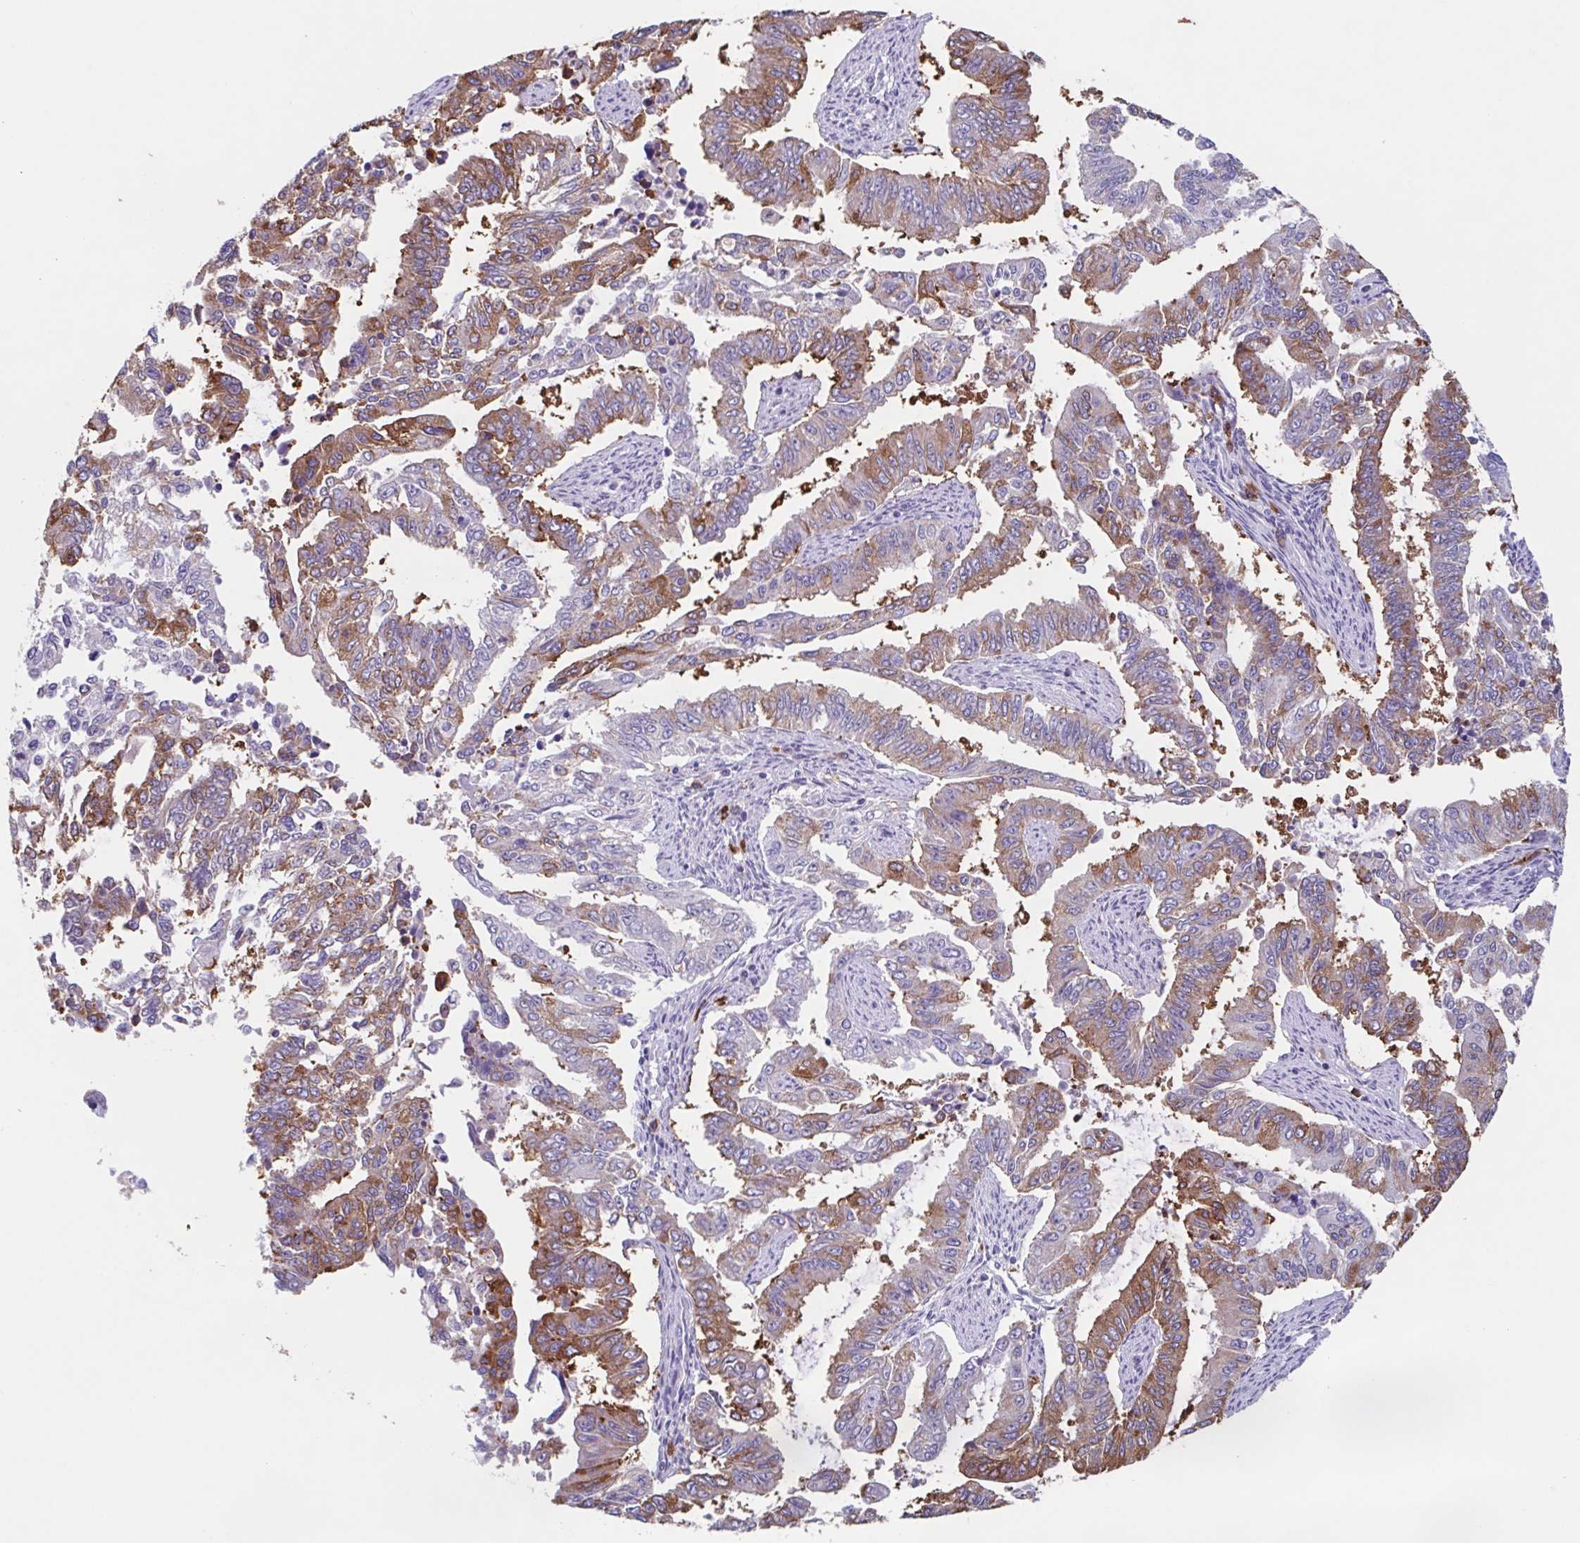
{"staining": {"intensity": "moderate", "quantity": "25%-75%", "location": "cytoplasmic/membranous"}, "tissue": "endometrial cancer", "cell_type": "Tumor cells", "image_type": "cancer", "snomed": [{"axis": "morphology", "description": "Adenocarcinoma, NOS"}, {"axis": "topography", "description": "Uterus"}], "caption": "Protein expression analysis of human endometrial cancer (adenocarcinoma) reveals moderate cytoplasmic/membranous staining in approximately 25%-75% of tumor cells. The staining is performed using DAB (3,3'-diaminobenzidine) brown chromogen to label protein expression. The nuclei are counter-stained blue using hematoxylin.", "gene": "TPD52", "patient": {"sex": "female", "age": 59}}